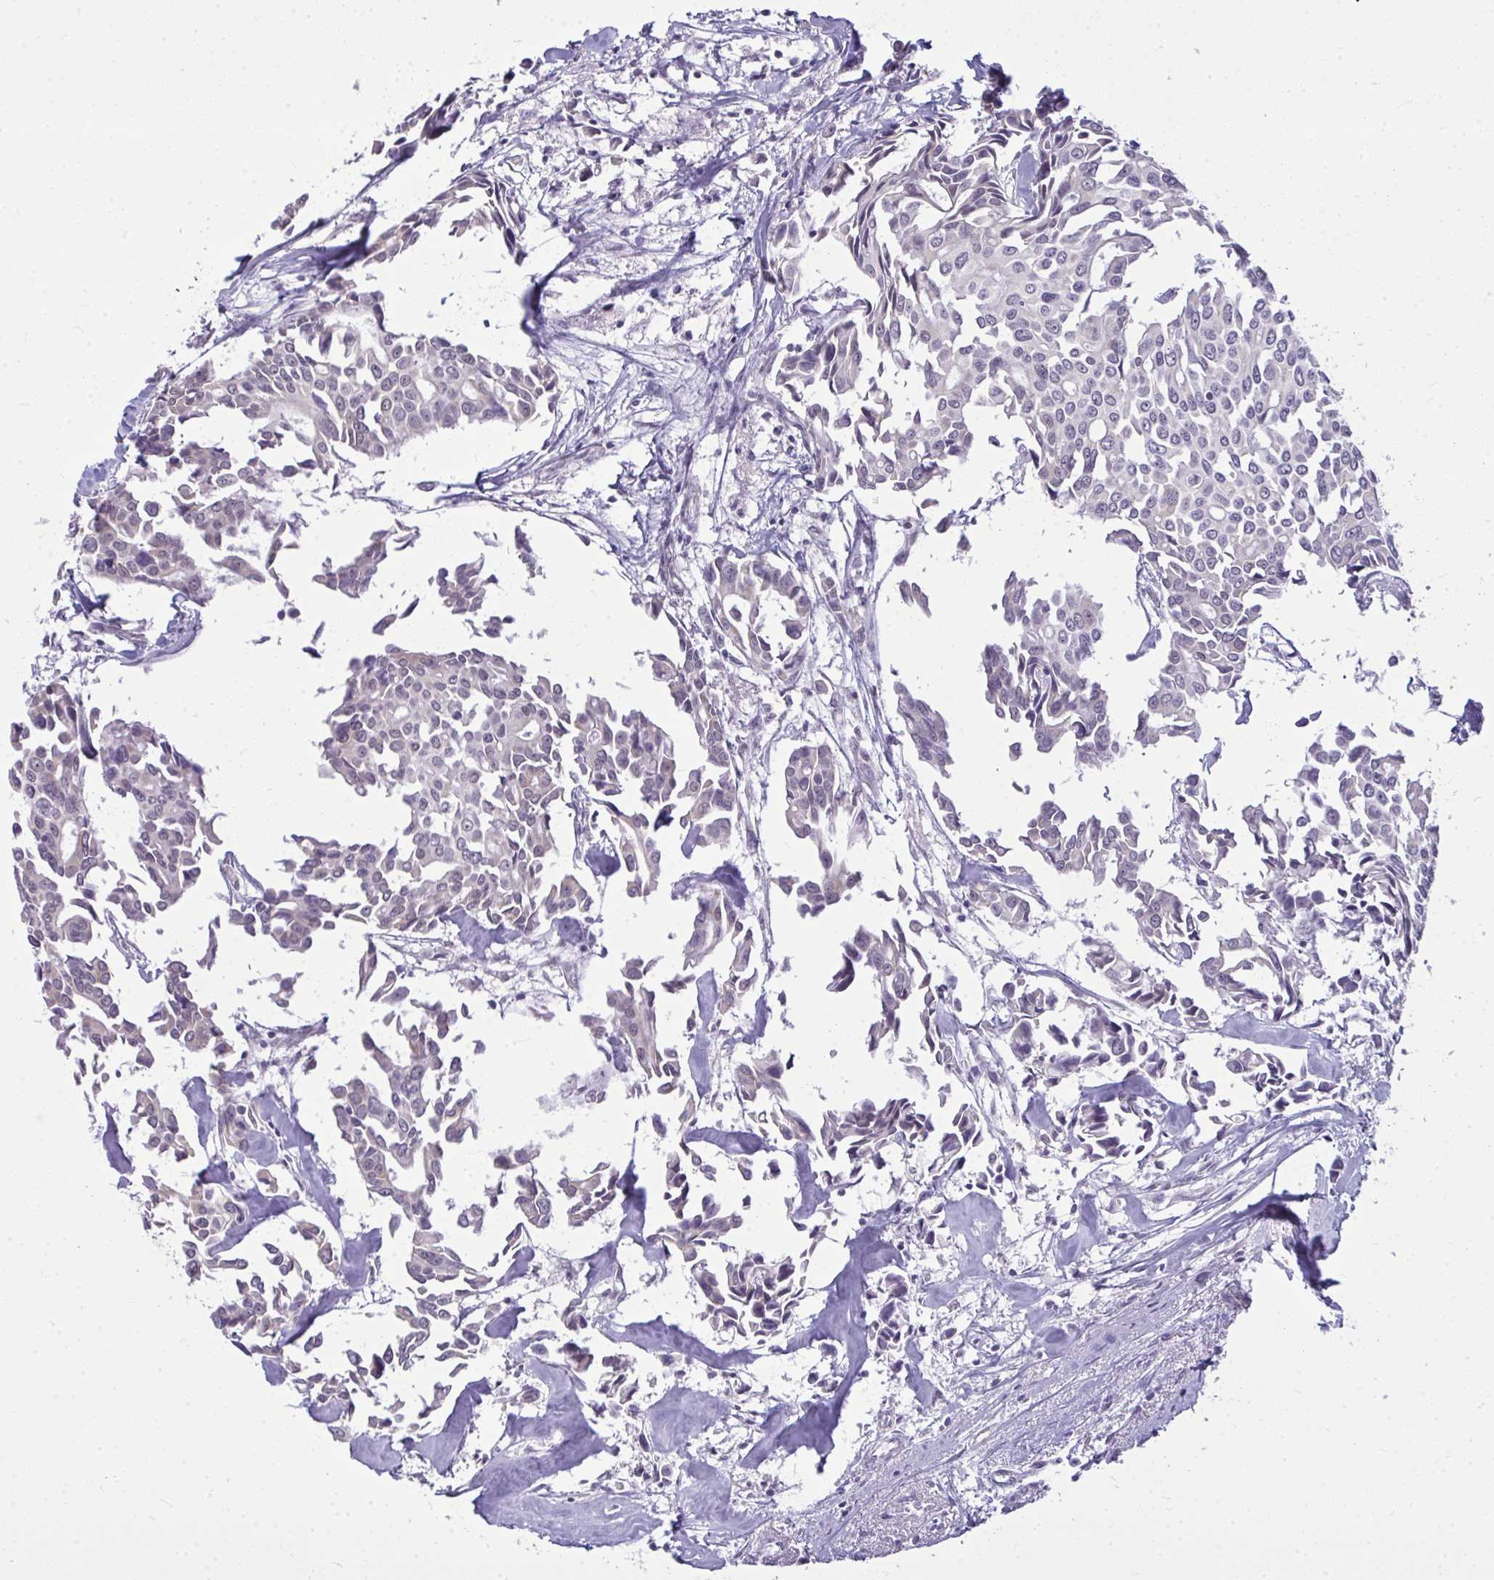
{"staining": {"intensity": "negative", "quantity": "none", "location": "none"}, "tissue": "breast cancer", "cell_type": "Tumor cells", "image_type": "cancer", "snomed": [{"axis": "morphology", "description": "Duct carcinoma"}, {"axis": "topography", "description": "Breast"}], "caption": "IHC of breast cancer demonstrates no staining in tumor cells.", "gene": "NPPA", "patient": {"sex": "female", "age": 54}}